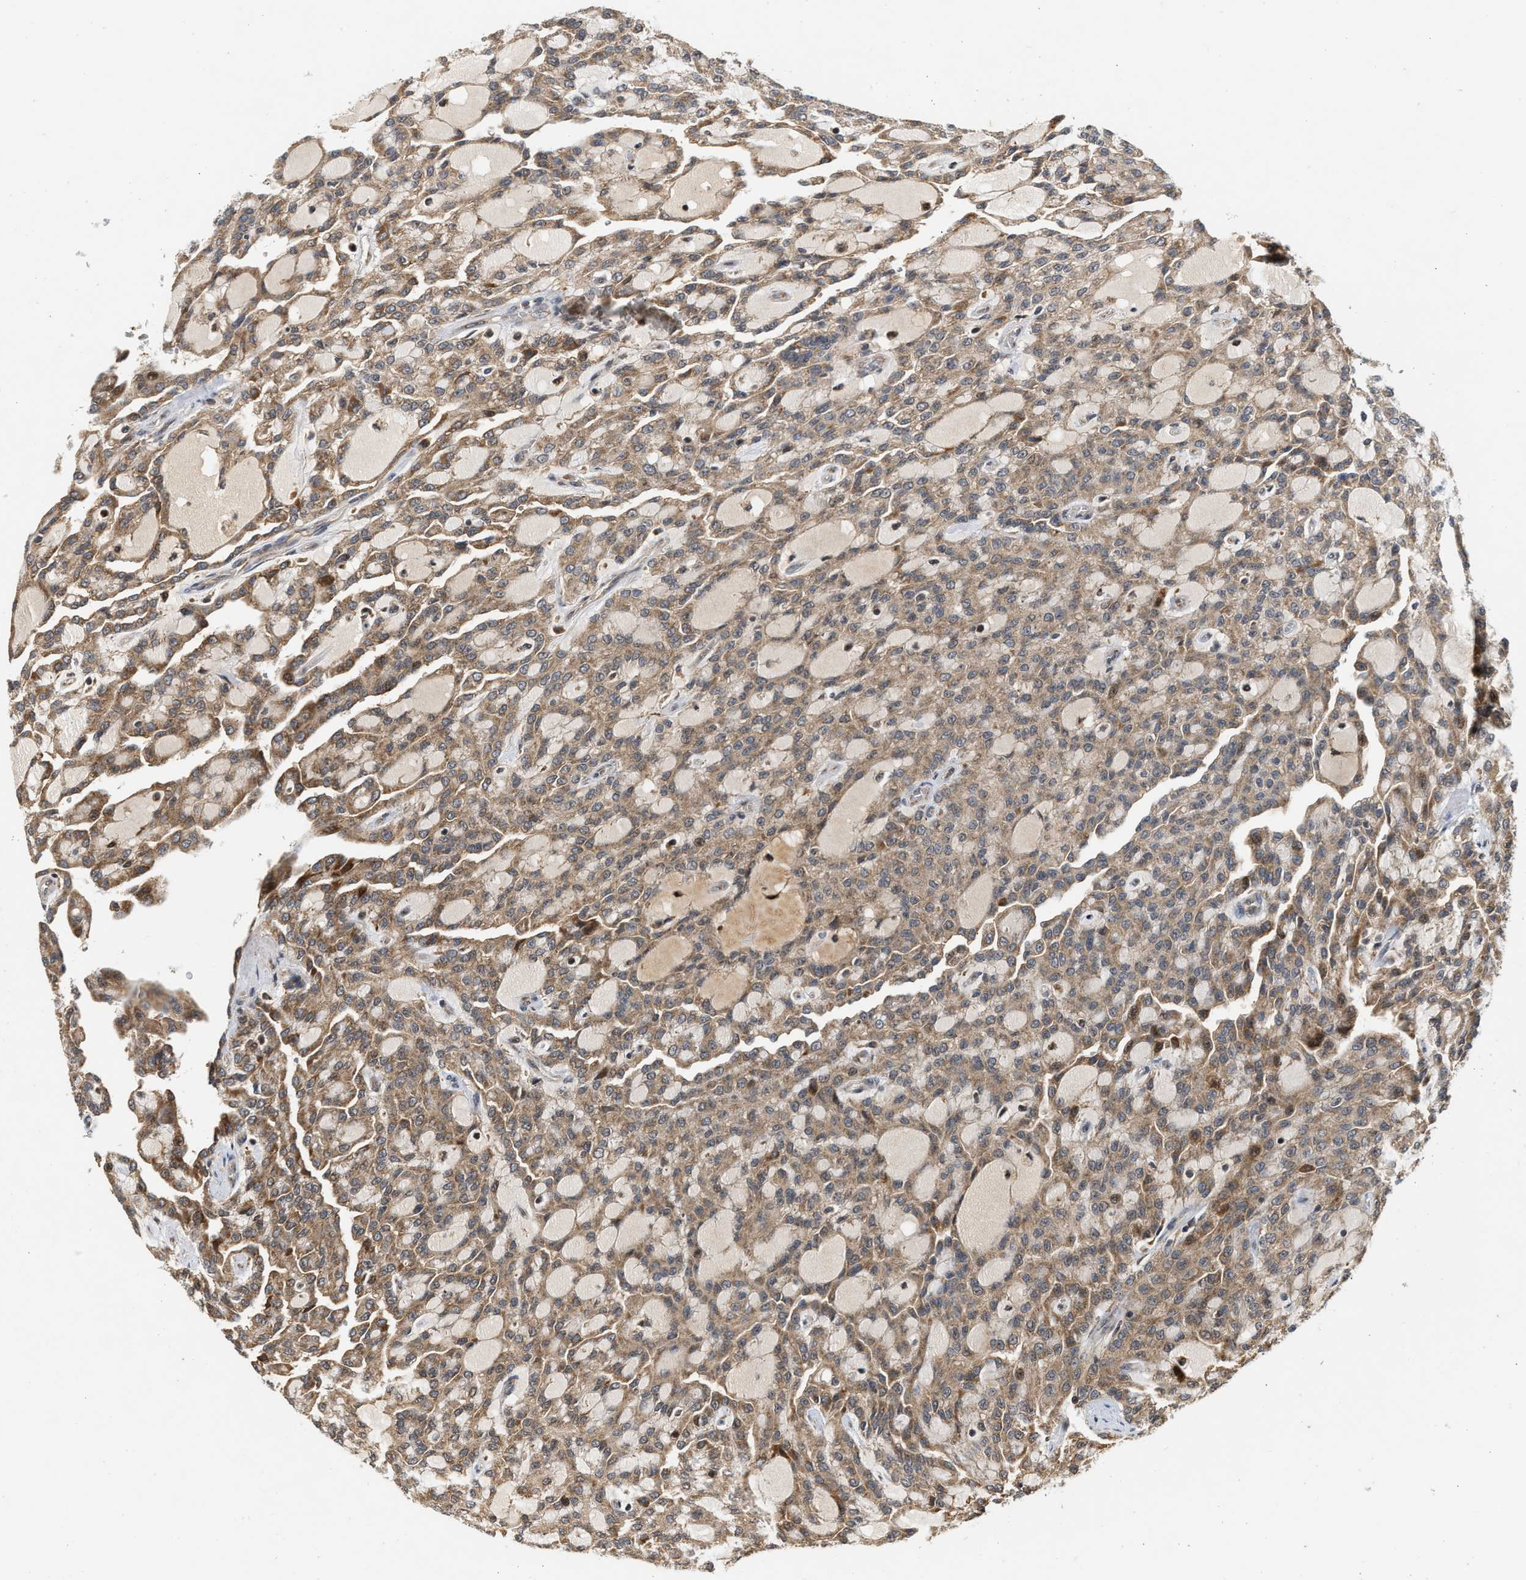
{"staining": {"intensity": "moderate", "quantity": ">75%", "location": "cytoplasmic/membranous"}, "tissue": "renal cancer", "cell_type": "Tumor cells", "image_type": "cancer", "snomed": [{"axis": "morphology", "description": "Adenocarcinoma, NOS"}, {"axis": "topography", "description": "Kidney"}], "caption": "DAB (3,3'-diaminobenzidine) immunohistochemical staining of human renal cancer shows moderate cytoplasmic/membranous protein staining in approximately >75% of tumor cells.", "gene": "CFLAR", "patient": {"sex": "male", "age": 63}}